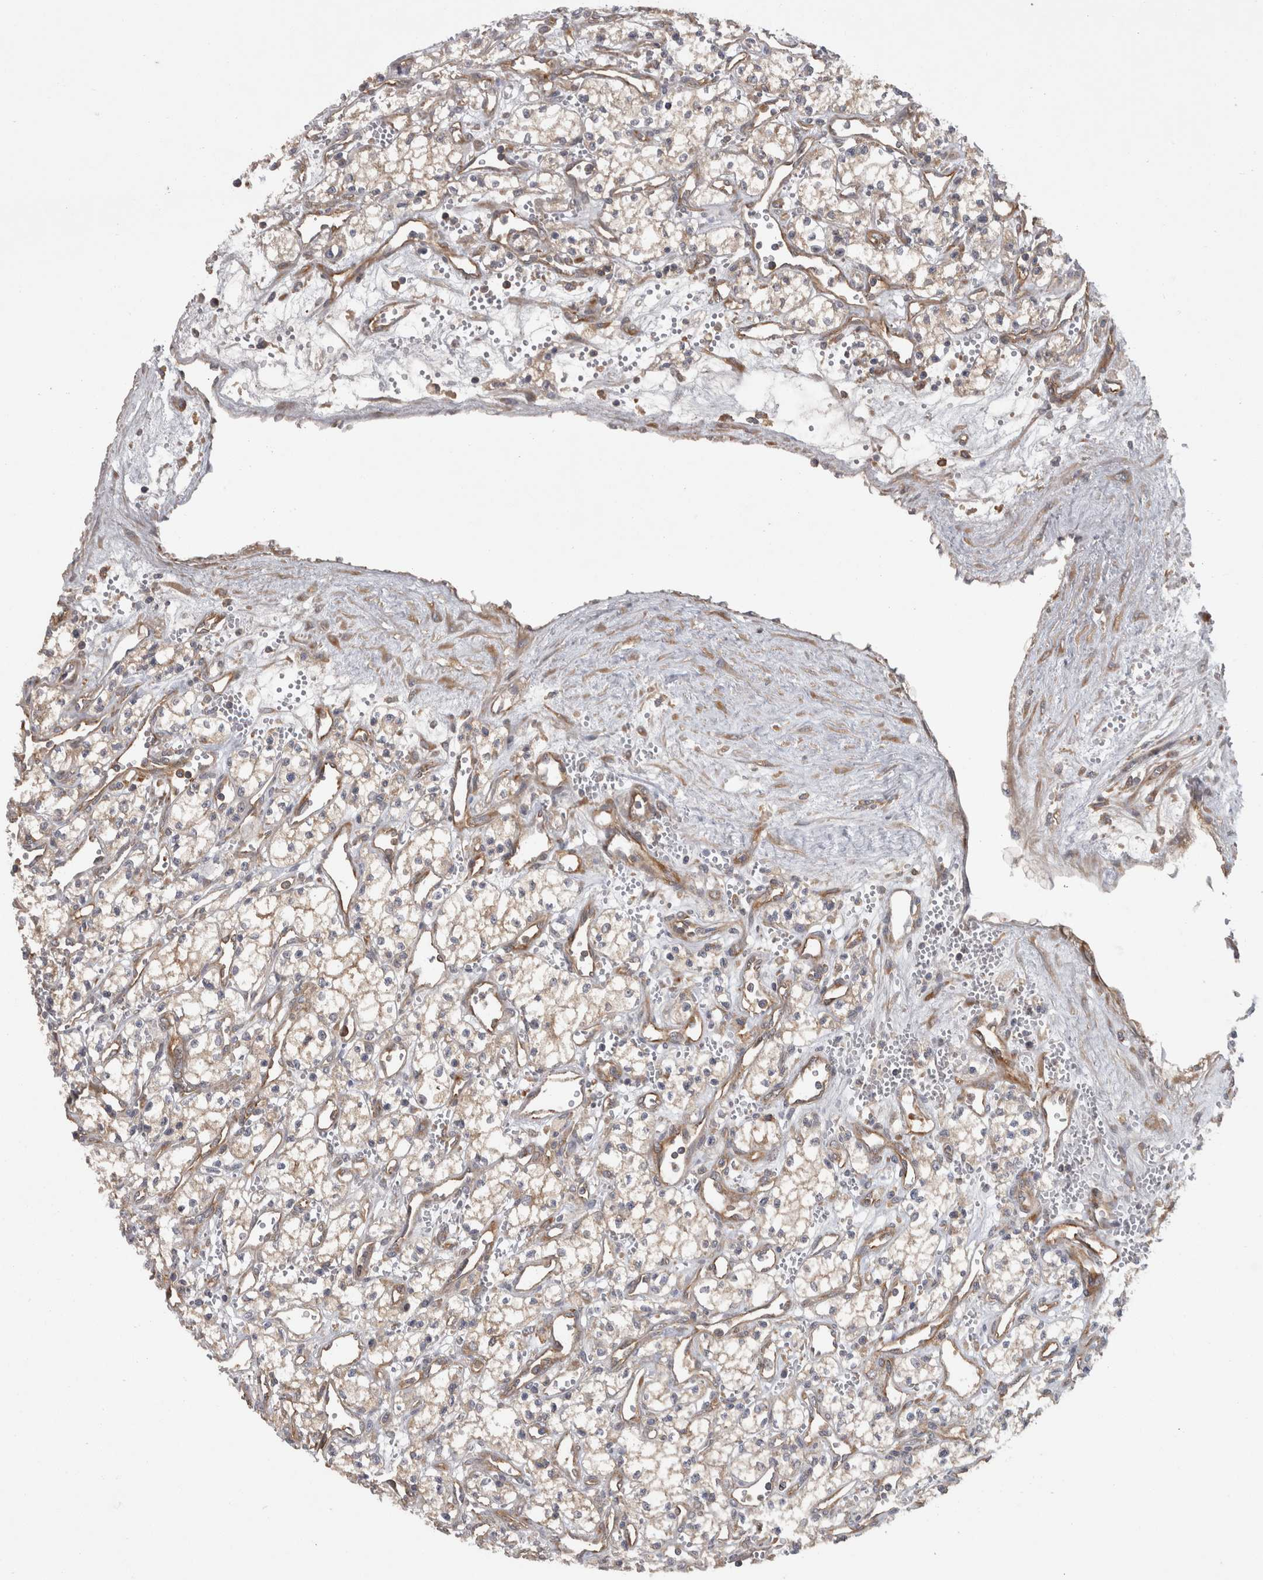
{"staining": {"intensity": "weak", "quantity": "25%-75%", "location": "cytoplasmic/membranous"}, "tissue": "renal cancer", "cell_type": "Tumor cells", "image_type": "cancer", "snomed": [{"axis": "morphology", "description": "Adenocarcinoma, NOS"}, {"axis": "topography", "description": "Kidney"}], "caption": "Renal cancer tissue demonstrates weak cytoplasmic/membranous positivity in about 25%-75% of tumor cells, visualized by immunohistochemistry. The staining was performed using DAB to visualize the protein expression in brown, while the nuclei were stained in blue with hematoxylin (Magnification: 20x).", "gene": "SMCR8", "patient": {"sex": "male", "age": 59}}